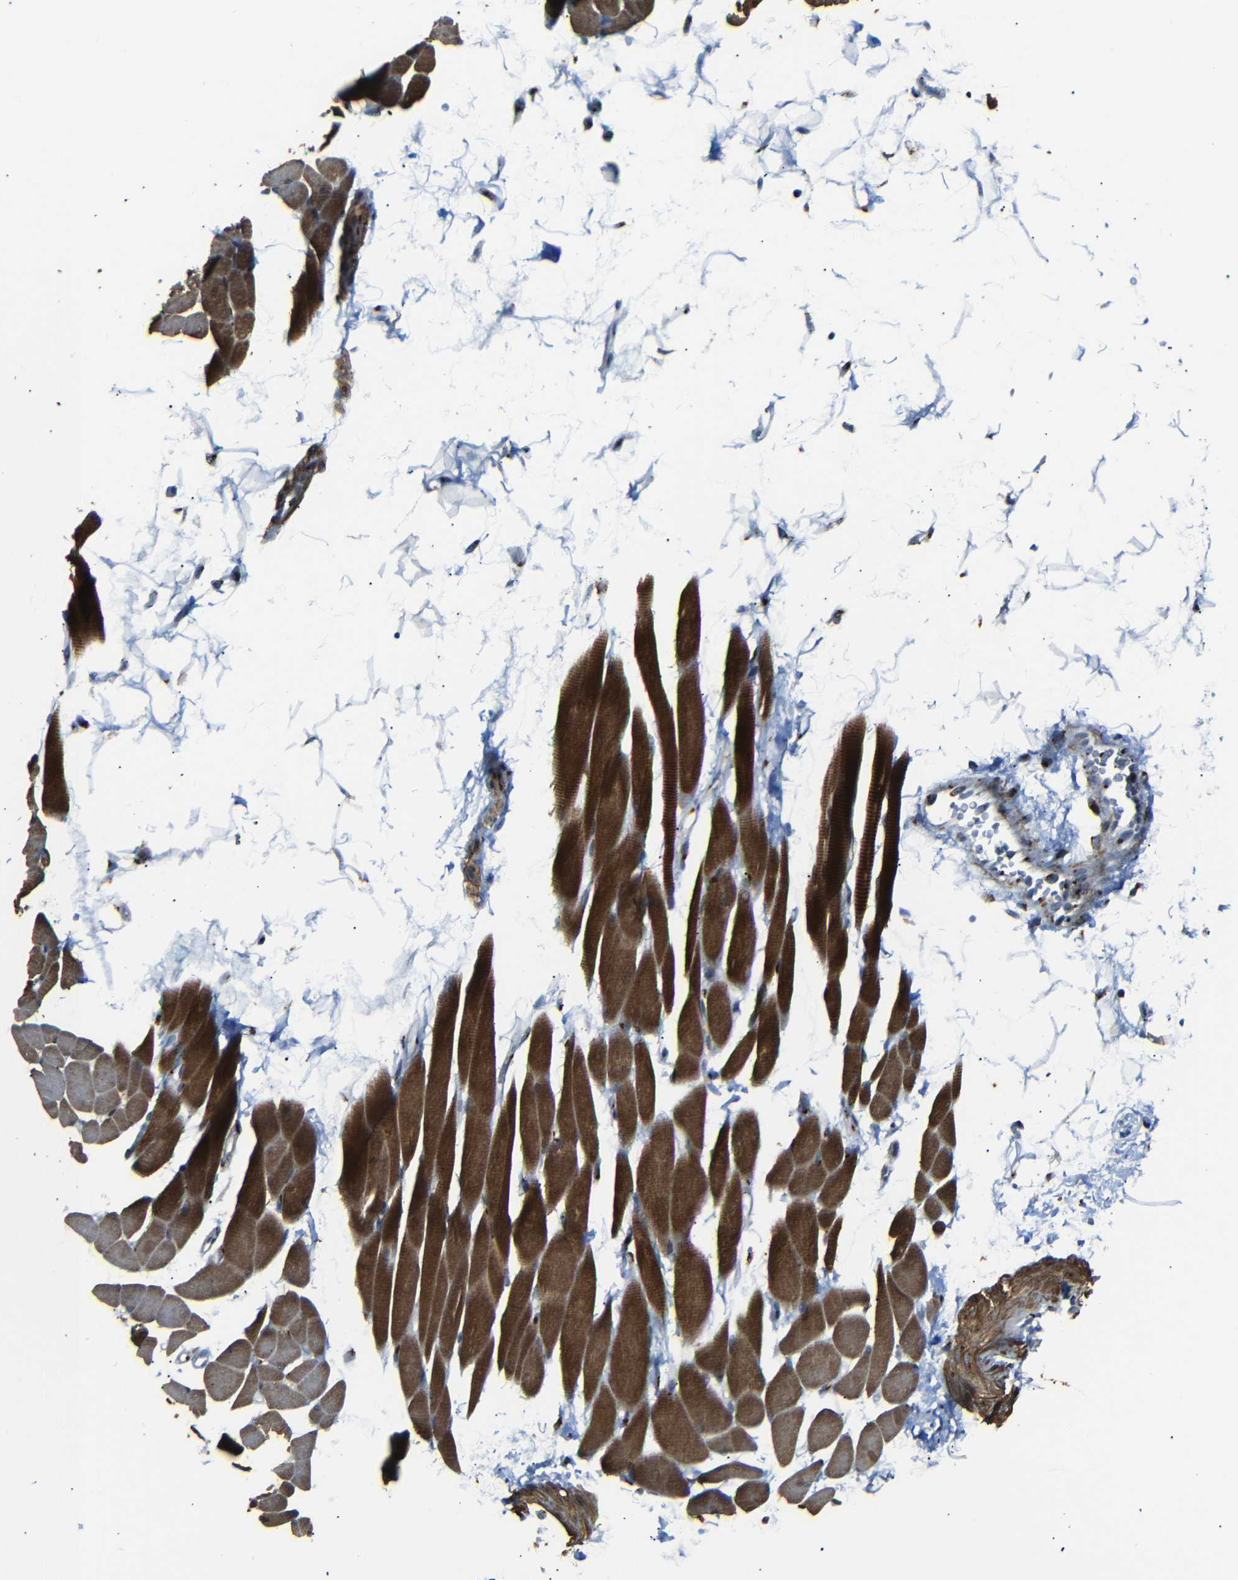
{"staining": {"intensity": "strong", "quantity": "25%-75%", "location": "cytoplasmic/membranous"}, "tissue": "skeletal muscle", "cell_type": "Myocytes", "image_type": "normal", "snomed": [{"axis": "morphology", "description": "Normal tissue, NOS"}, {"axis": "topography", "description": "Skeletal muscle"}, {"axis": "topography", "description": "Oral tissue"}, {"axis": "topography", "description": "Peripheral nerve tissue"}], "caption": "Strong cytoplasmic/membranous positivity is appreciated in approximately 25%-75% of myocytes in normal skeletal muscle.", "gene": "TGOLN2", "patient": {"sex": "female", "age": 84}}